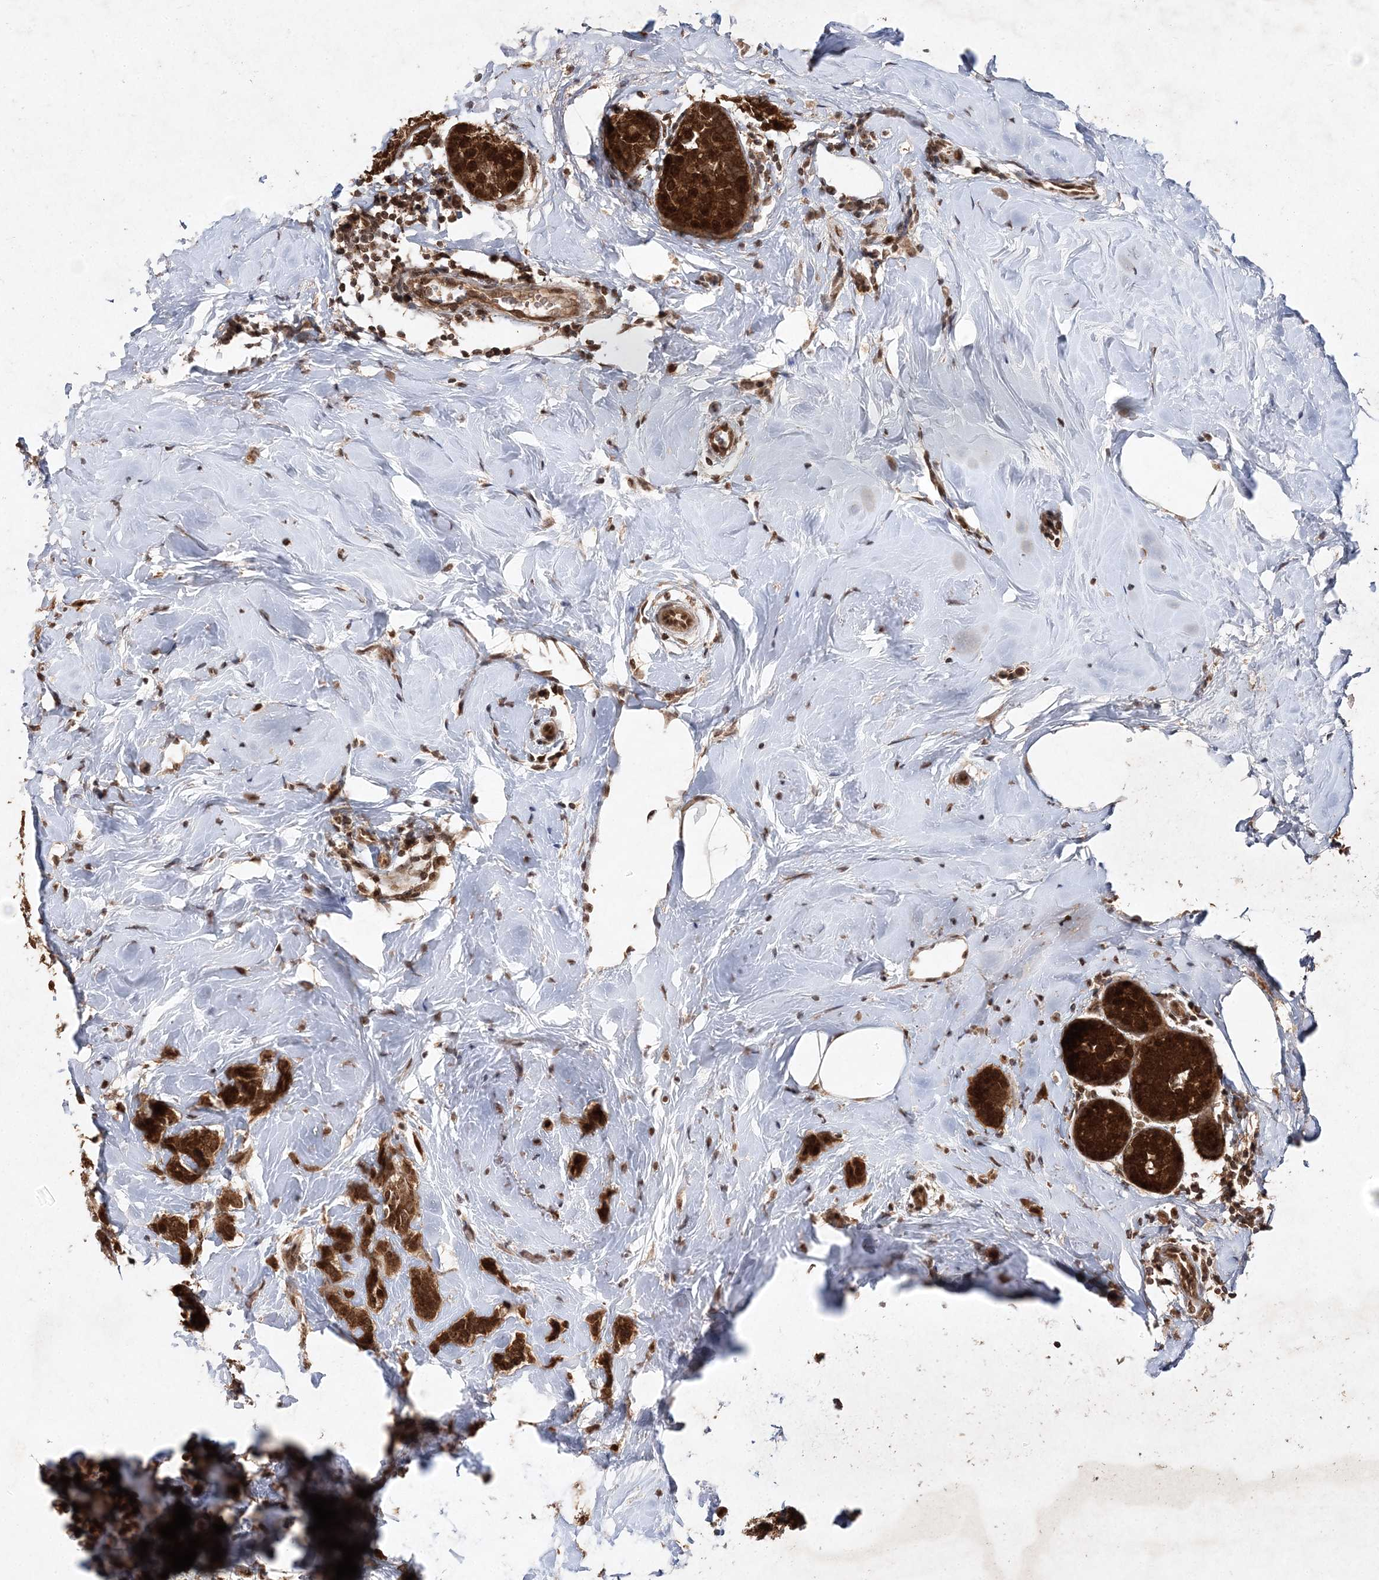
{"staining": {"intensity": "strong", "quantity": ">75%", "location": "cytoplasmic/membranous,nuclear"}, "tissue": "breast cancer", "cell_type": "Tumor cells", "image_type": "cancer", "snomed": [{"axis": "morphology", "description": "Lobular carcinoma, in situ"}, {"axis": "morphology", "description": "Lobular carcinoma"}, {"axis": "topography", "description": "Breast"}], "caption": "Tumor cells exhibit high levels of strong cytoplasmic/membranous and nuclear staining in about >75% of cells in human breast cancer (lobular carcinoma in situ).", "gene": "NIF3L1", "patient": {"sex": "female", "age": 41}}